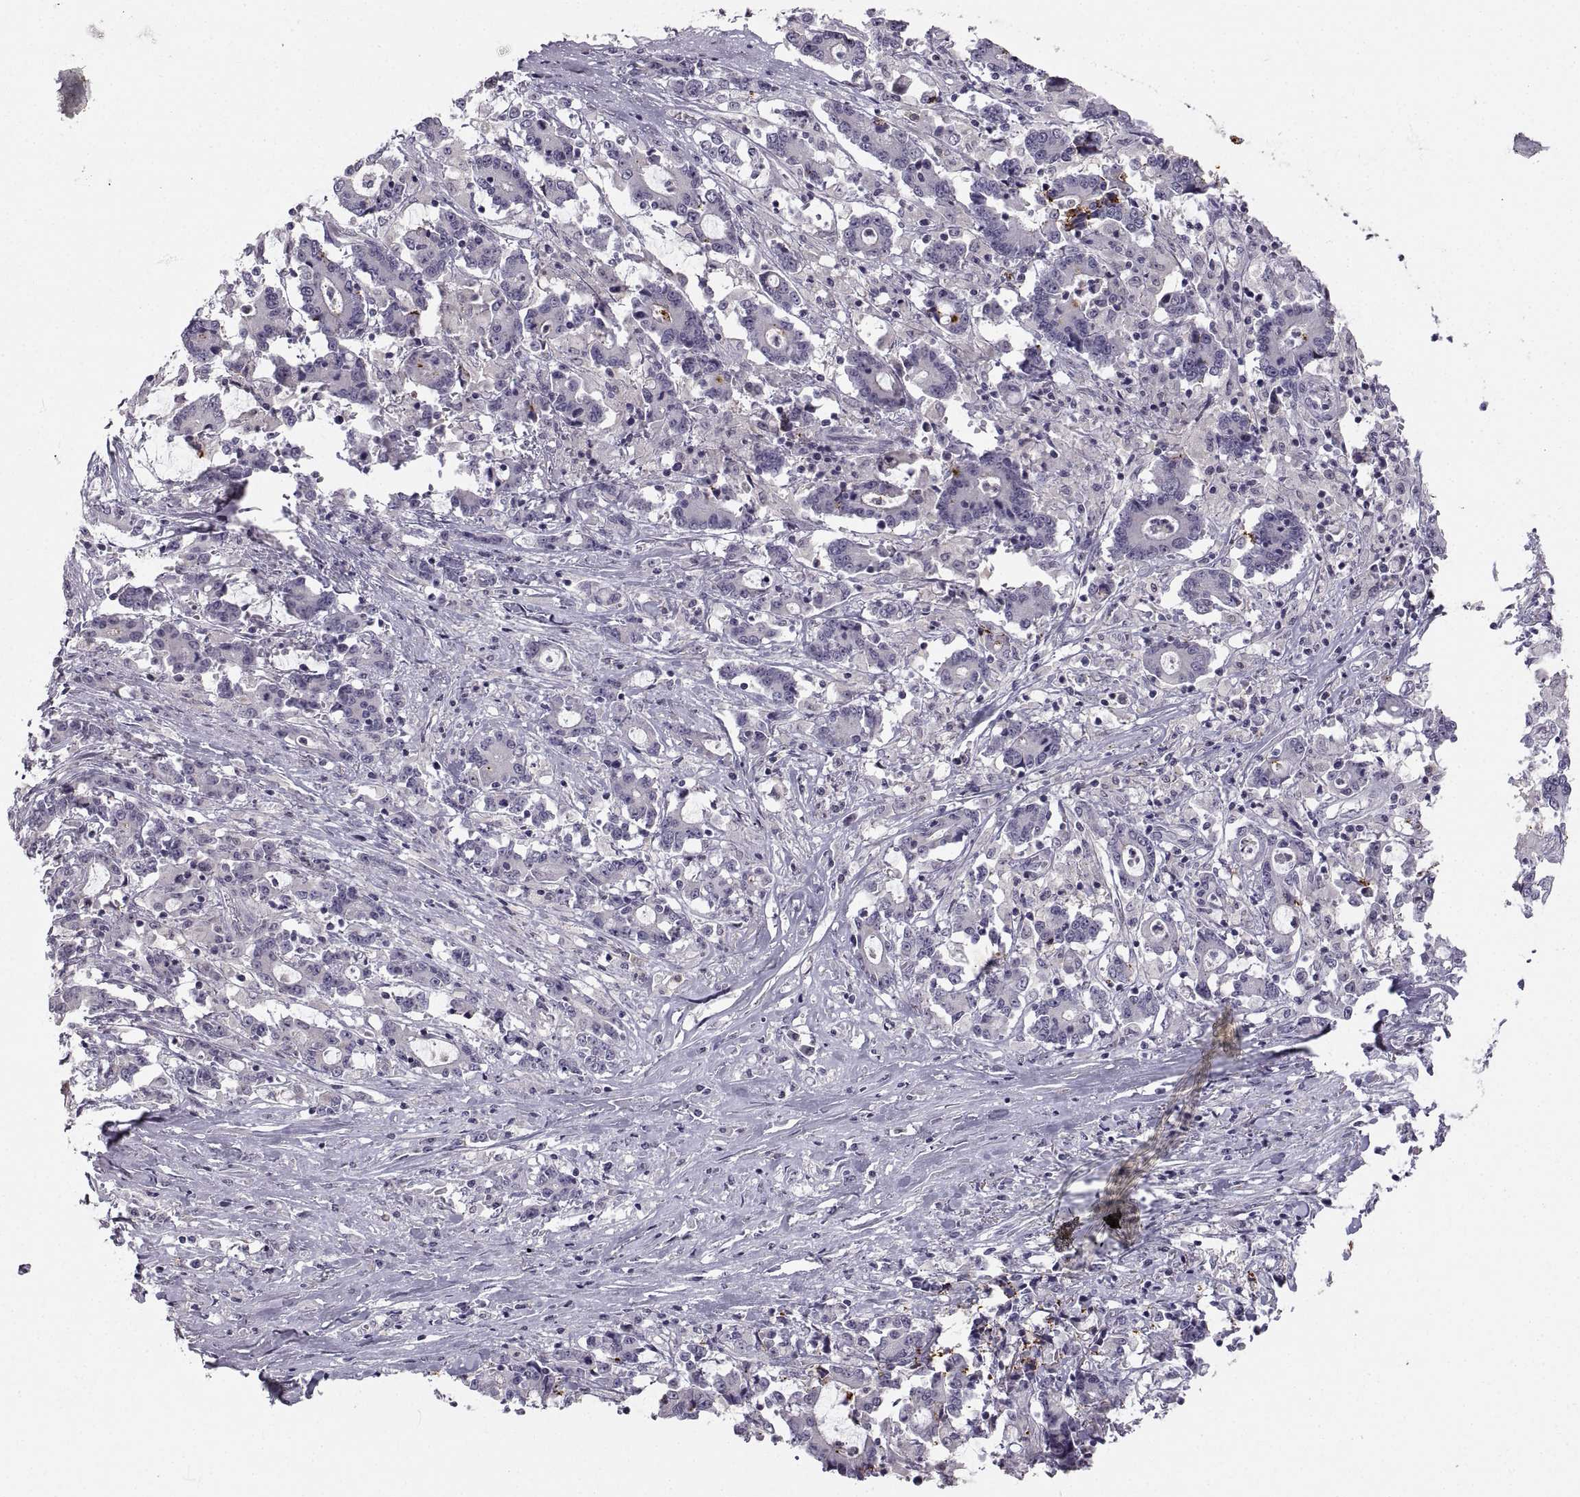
{"staining": {"intensity": "negative", "quantity": "none", "location": "none"}, "tissue": "stomach cancer", "cell_type": "Tumor cells", "image_type": "cancer", "snomed": [{"axis": "morphology", "description": "Adenocarcinoma, NOS"}, {"axis": "topography", "description": "Stomach, upper"}], "caption": "High power microscopy micrograph of an immunohistochemistry micrograph of stomach cancer, revealing no significant expression in tumor cells.", "gene": "ZNF185", "patient": {"sex": "male", "age": 68}}